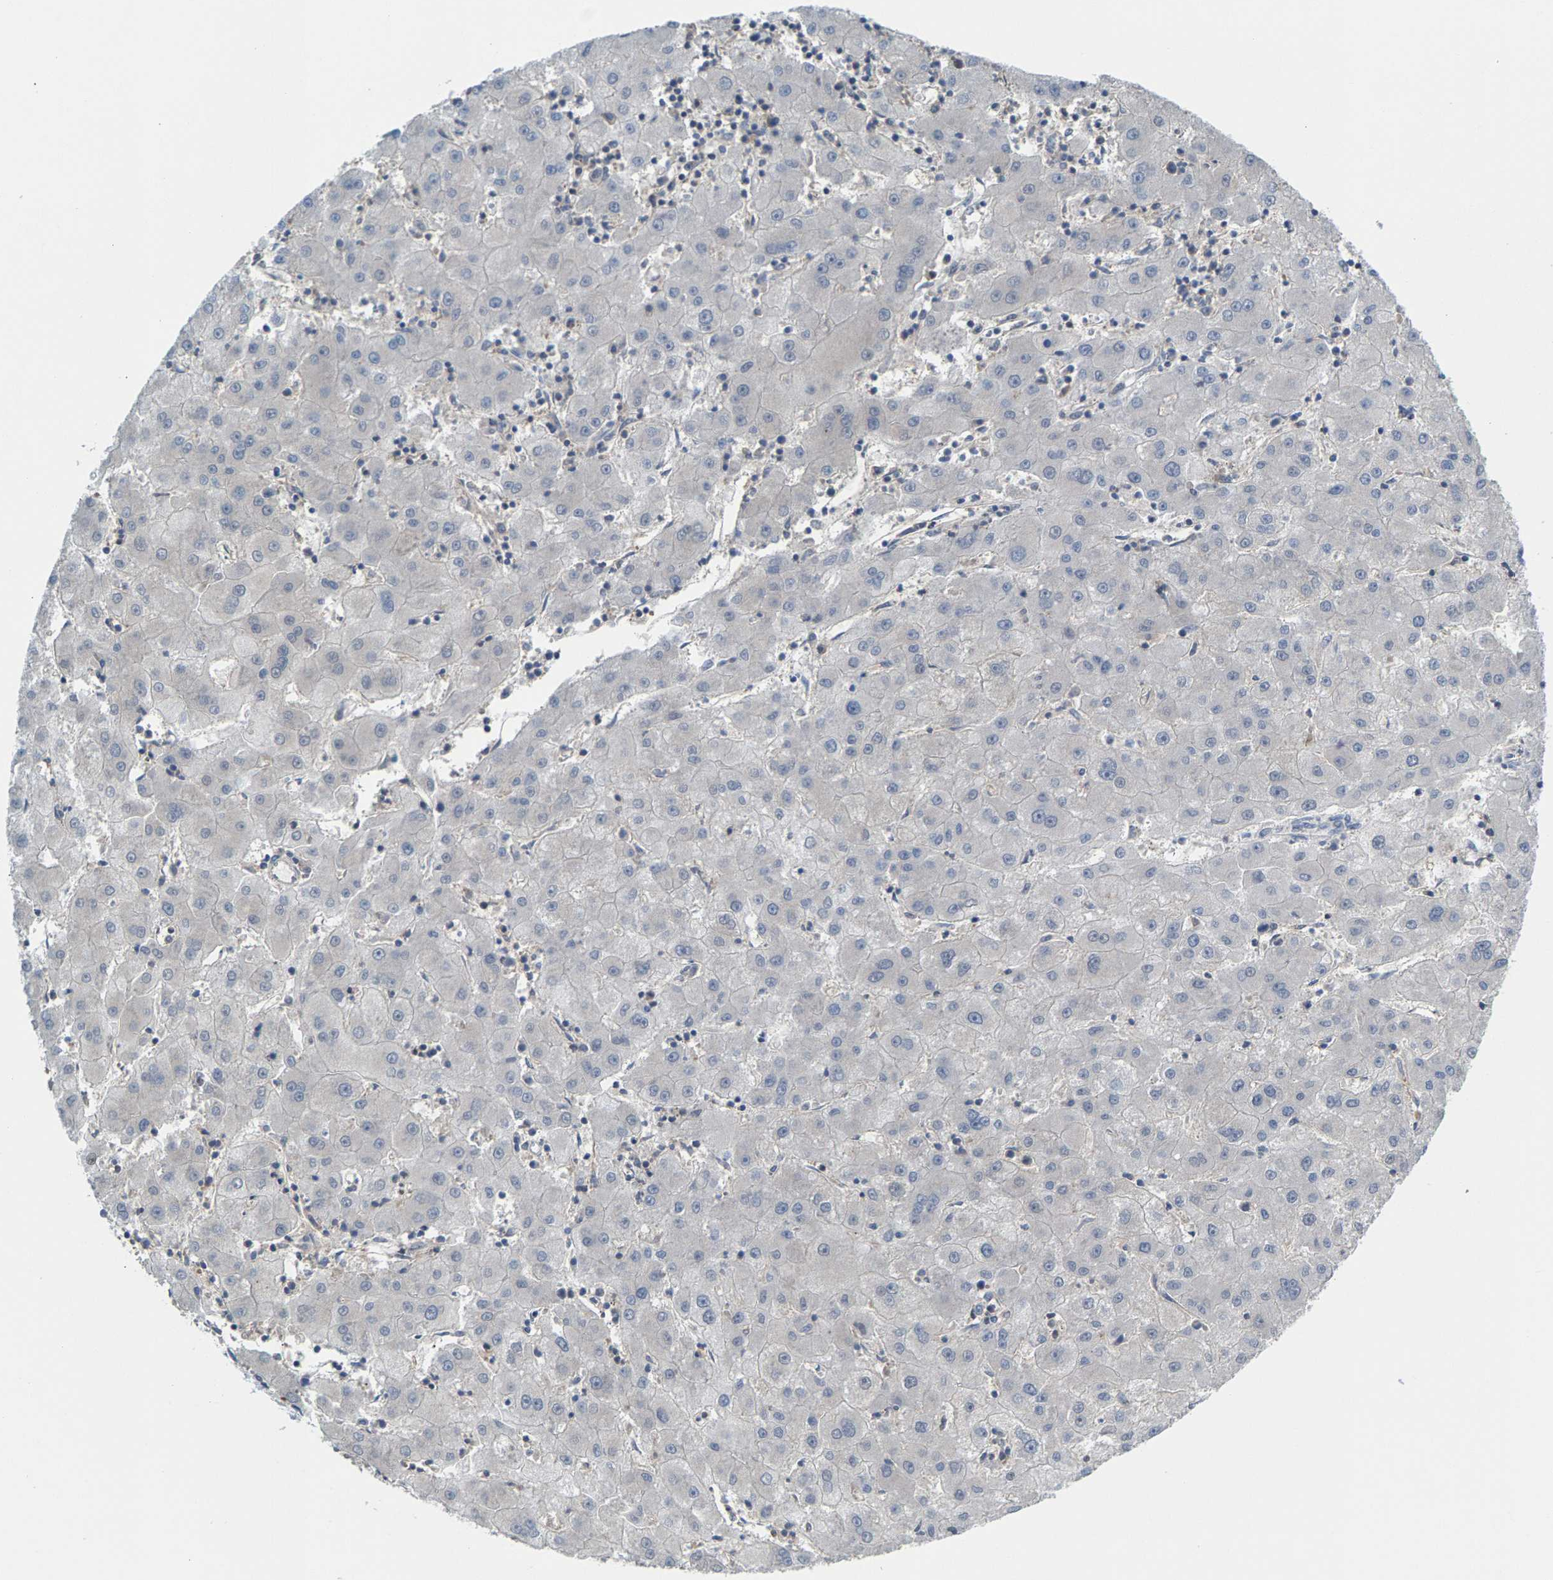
{"staining": {"intensity": "negative", "quantity": "none", "location": "none"}, "tissue": "liver cancer", "cell_type": "Tumor cells", "image_type": "cancer", "snomed": [{"axis": "morphology", "description": "Carcinoma, Hepatocellular, NOS"}, {"axis": "topography", "description": "Liver"}], "caption": "Hepatocellular carcinoma (liver) was stained to show a protein in brown. There is no significant expression in tumor cells.", "gene": "MRM1", "patient": {"sex": "male", "age": 72}}